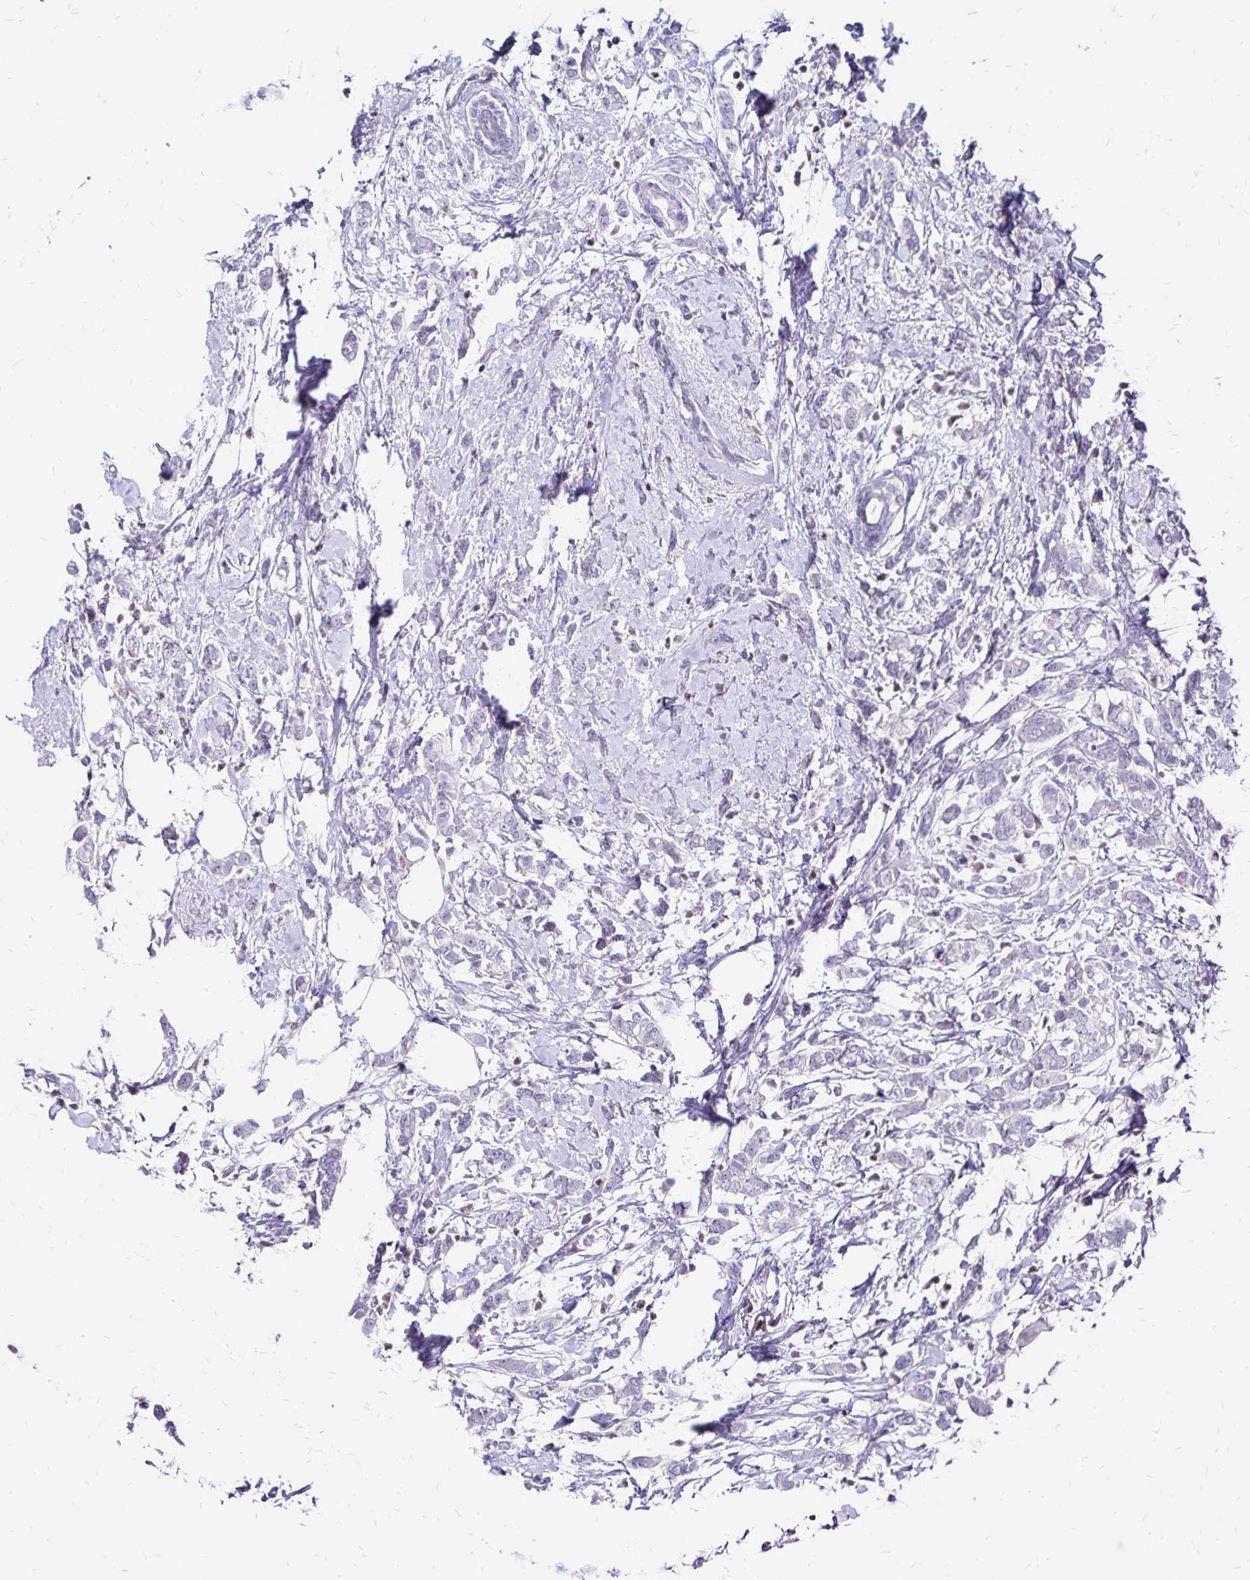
{"staining": {"intensity": "negative", "quantity": "none", "location": "none"}, "tissue": "breast cancer", "cell_type": "Tumor cells", "image_type": "cancer", "snomed": [{"axis": "morphology", "description": "Duct carcinoma"}, {"axis": "topography", "description": "Breast"}], "caption": "Immunohistochemistry (IHC) image of neoplastic tissue: breast intraductal carcinoma stained with DAB (3,3'-diaminobenzidine) demonstrates no significant protein positivity in tumor cells.", "gene": "IKZF1", "patient": {"sex": "female", "age": 40}}